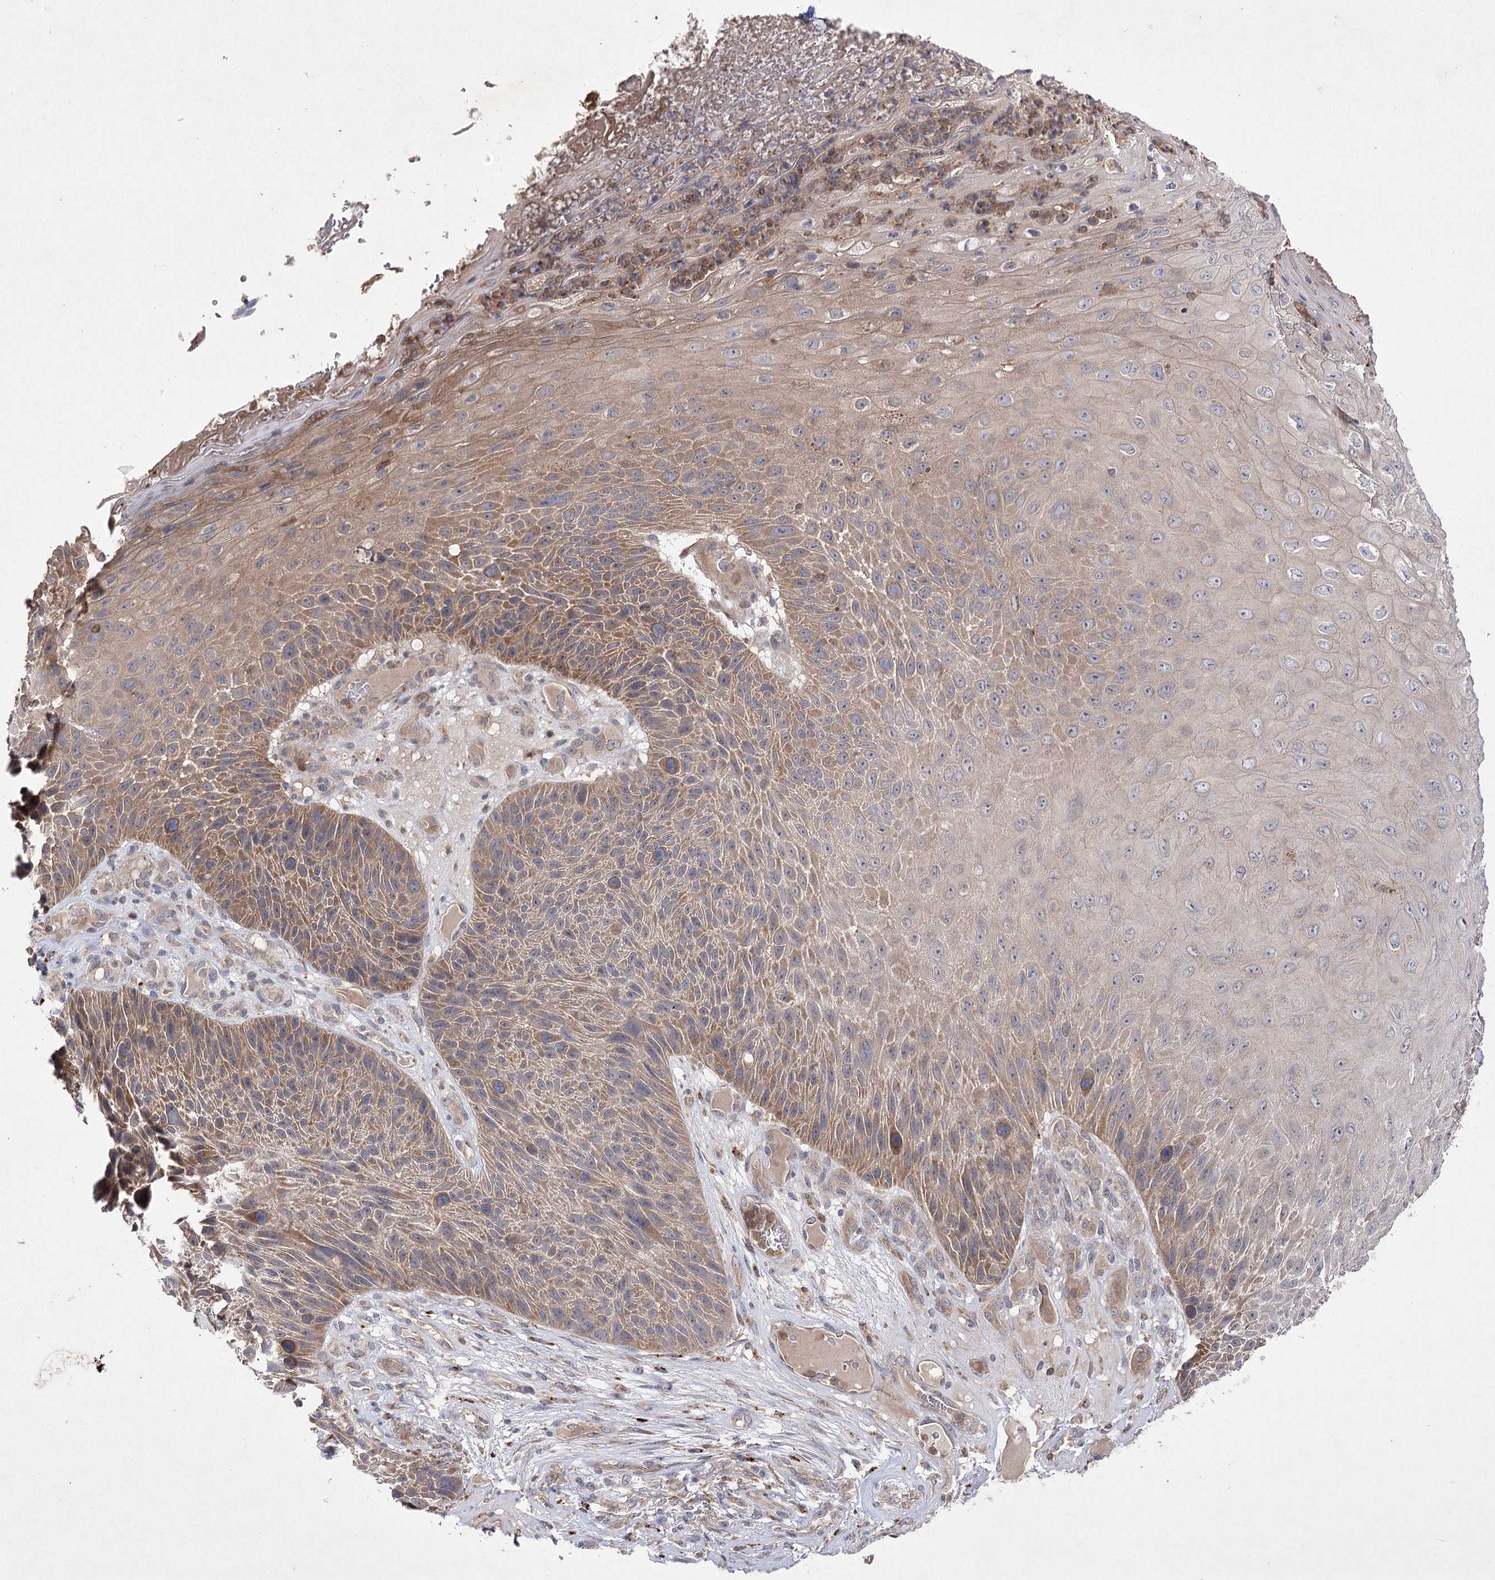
{"staining": {"intensity": "moderate", "quantity": ">75%", "location": "cytoplasmic/membranous"}, "tissue": "skin cancer", "cell_type": "Tumor cells", "image_type": "cancer", "snomed": [{"axis": "morphology", "description": "Squamous cell carcinoma, NOS"}, {"axis": "topography", "description": "Skin"}], "caption": "Skin cancer (squamous cell carcinoma) was stained to show a protein in brown. There is medium levels of moderate cytoplasmic/membranous positivity in about >75% of tumor cells.", "gene": "BCR", "patient": {"sex": "female", "age": 88}}